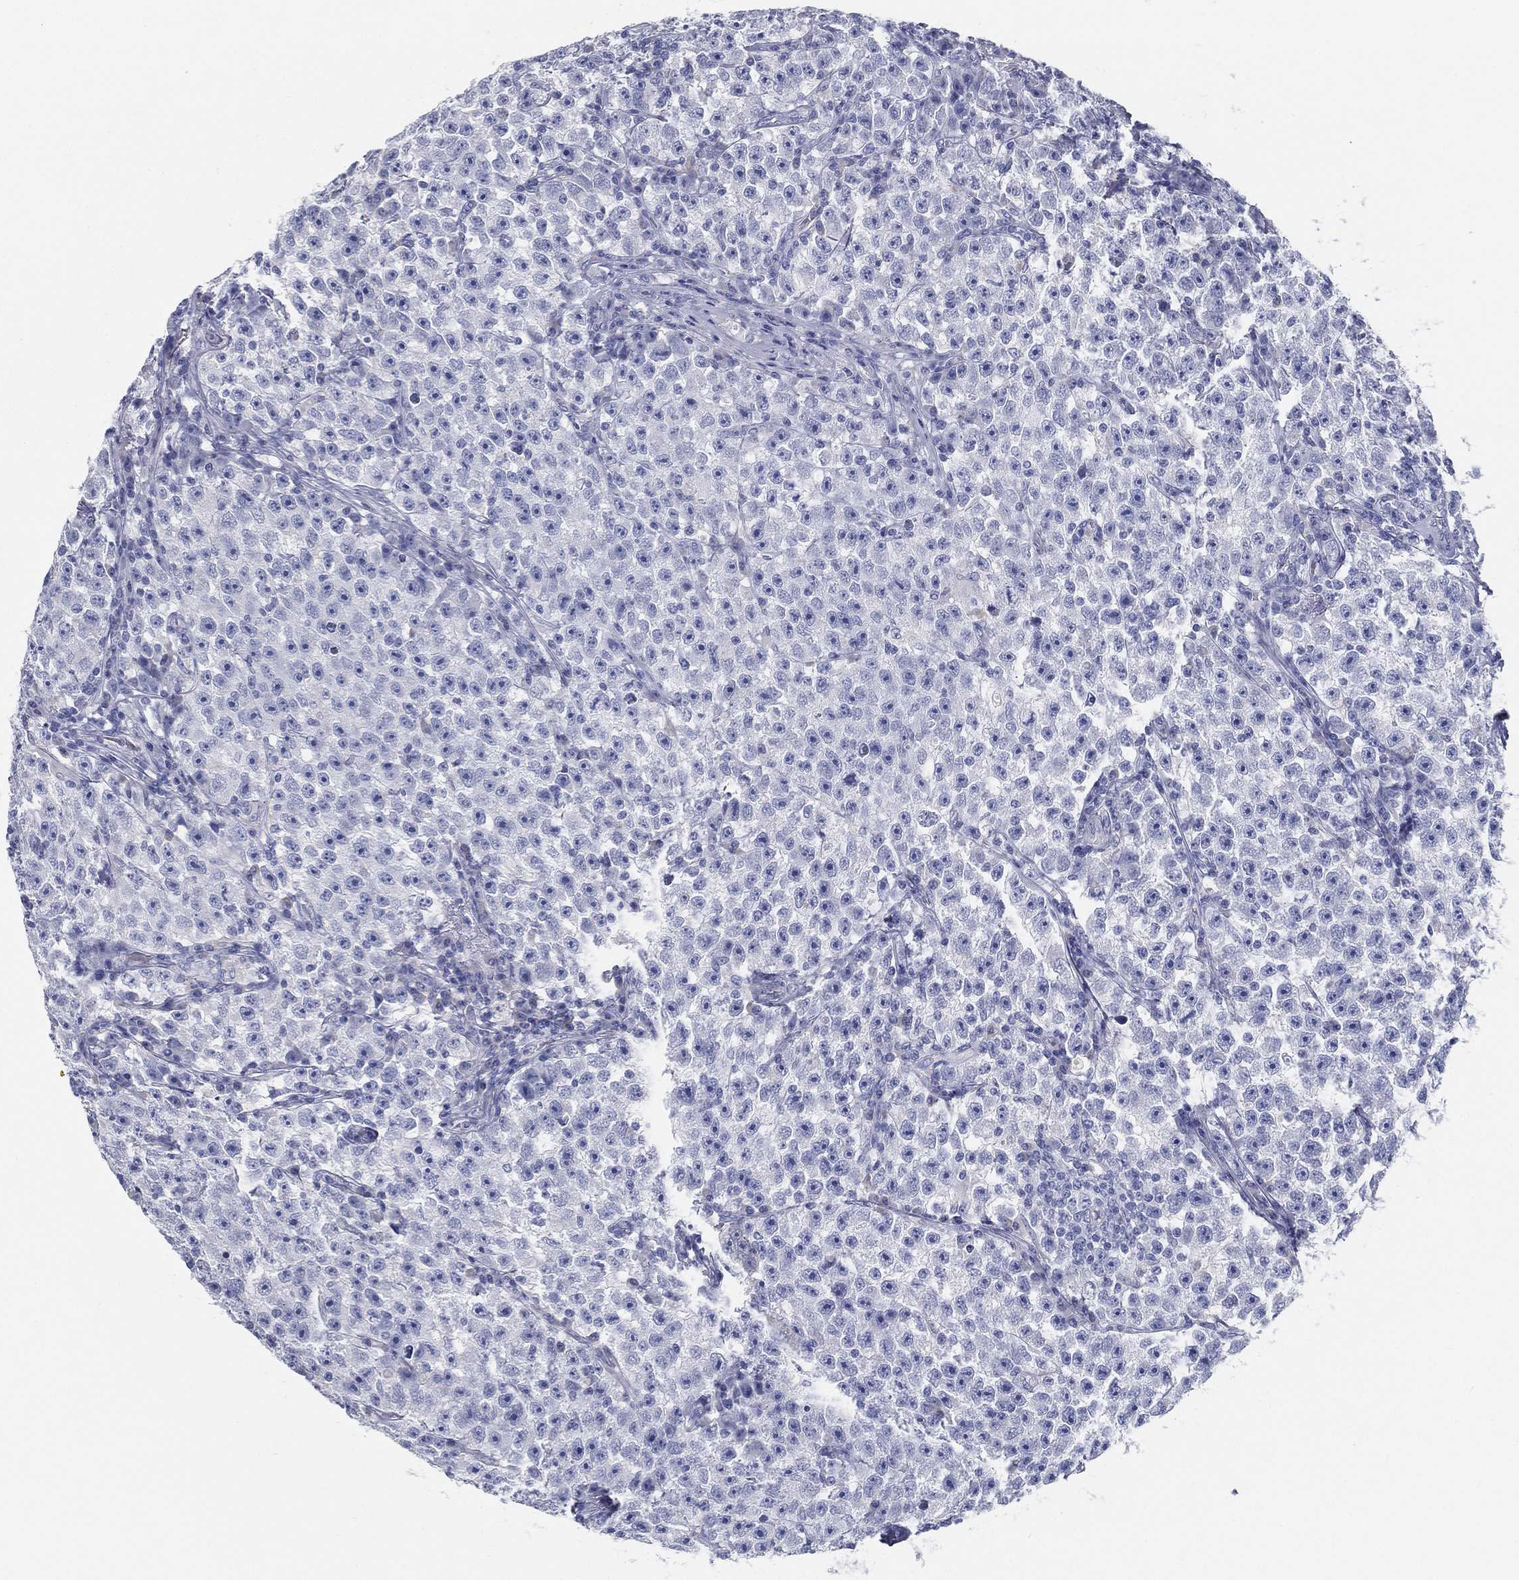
{"staining": {"intensity": "negative", "quantity": "none", "location": "none"}, "tissue": "testis cancer", "cell_type": "Tumor cells", "image_type": "cancer", "snomed": [{"axis": "morphology", "description": "Seminoma, NOS"}, {"axis": "topography", "description": "Testis"}], "caption": "Histopathology image shows no protein expression in tumor cells of testis cancer tissue.", "gene": "STS", "patient": {"sex": "male", "age": 22}}